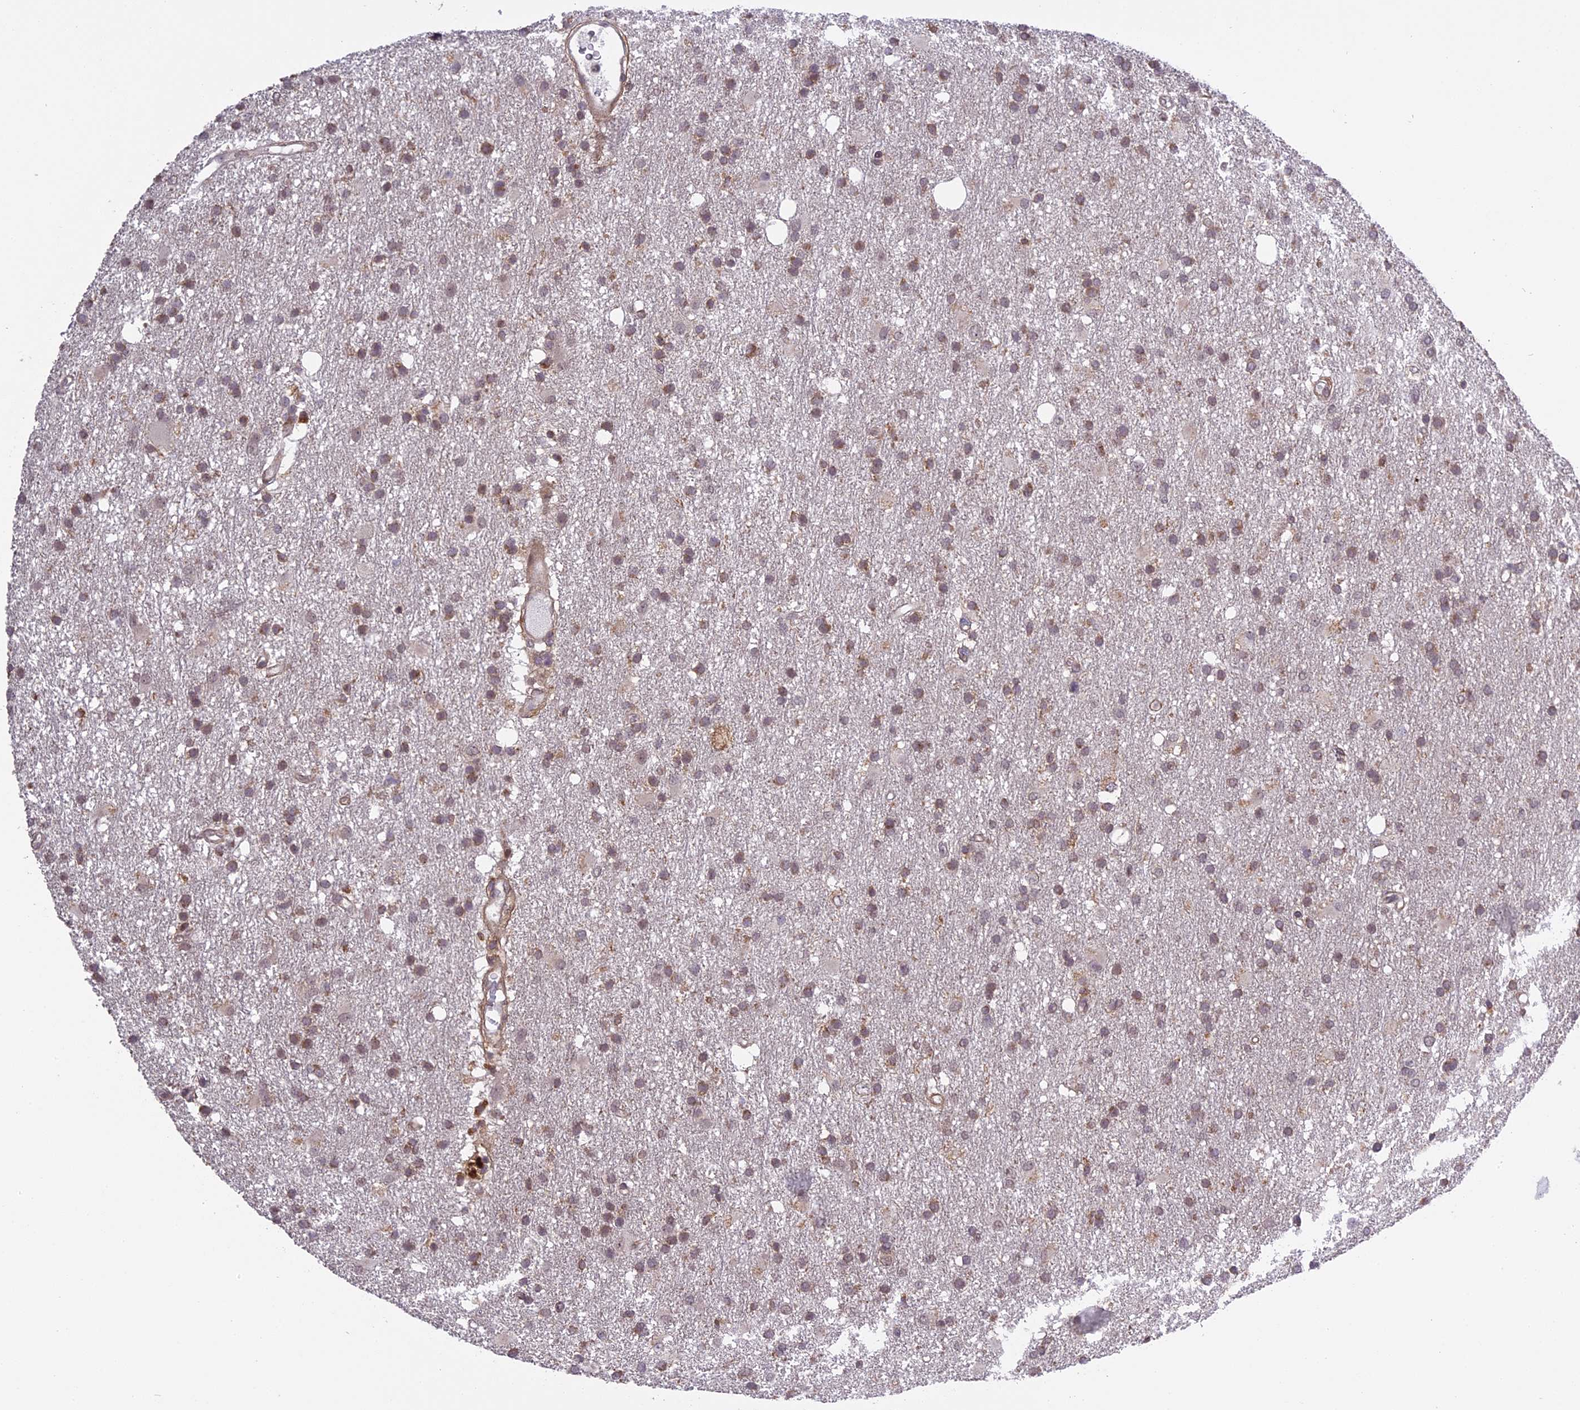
{"staining": {"intensity": "weak", "quantity": ">75%", "location": "cytoplasmic/membranous"}, "tissue": "glioma", "cell_type": "Tumor cells", "image_type": "cancer", "snomed": [{"axis": "morphology", "description": "Glioma, malignant, High grade"}, {"axis": "topography", "description": "Brain"}], "caption": "Malignant glioma (high-grade) stained for a protein (brown) shows weak cytoplasmic/membranous positive positivity in approximately >75% of tumor cells.", "gene": "ERG28", "patient": {"sex": "male", "age": 77}}